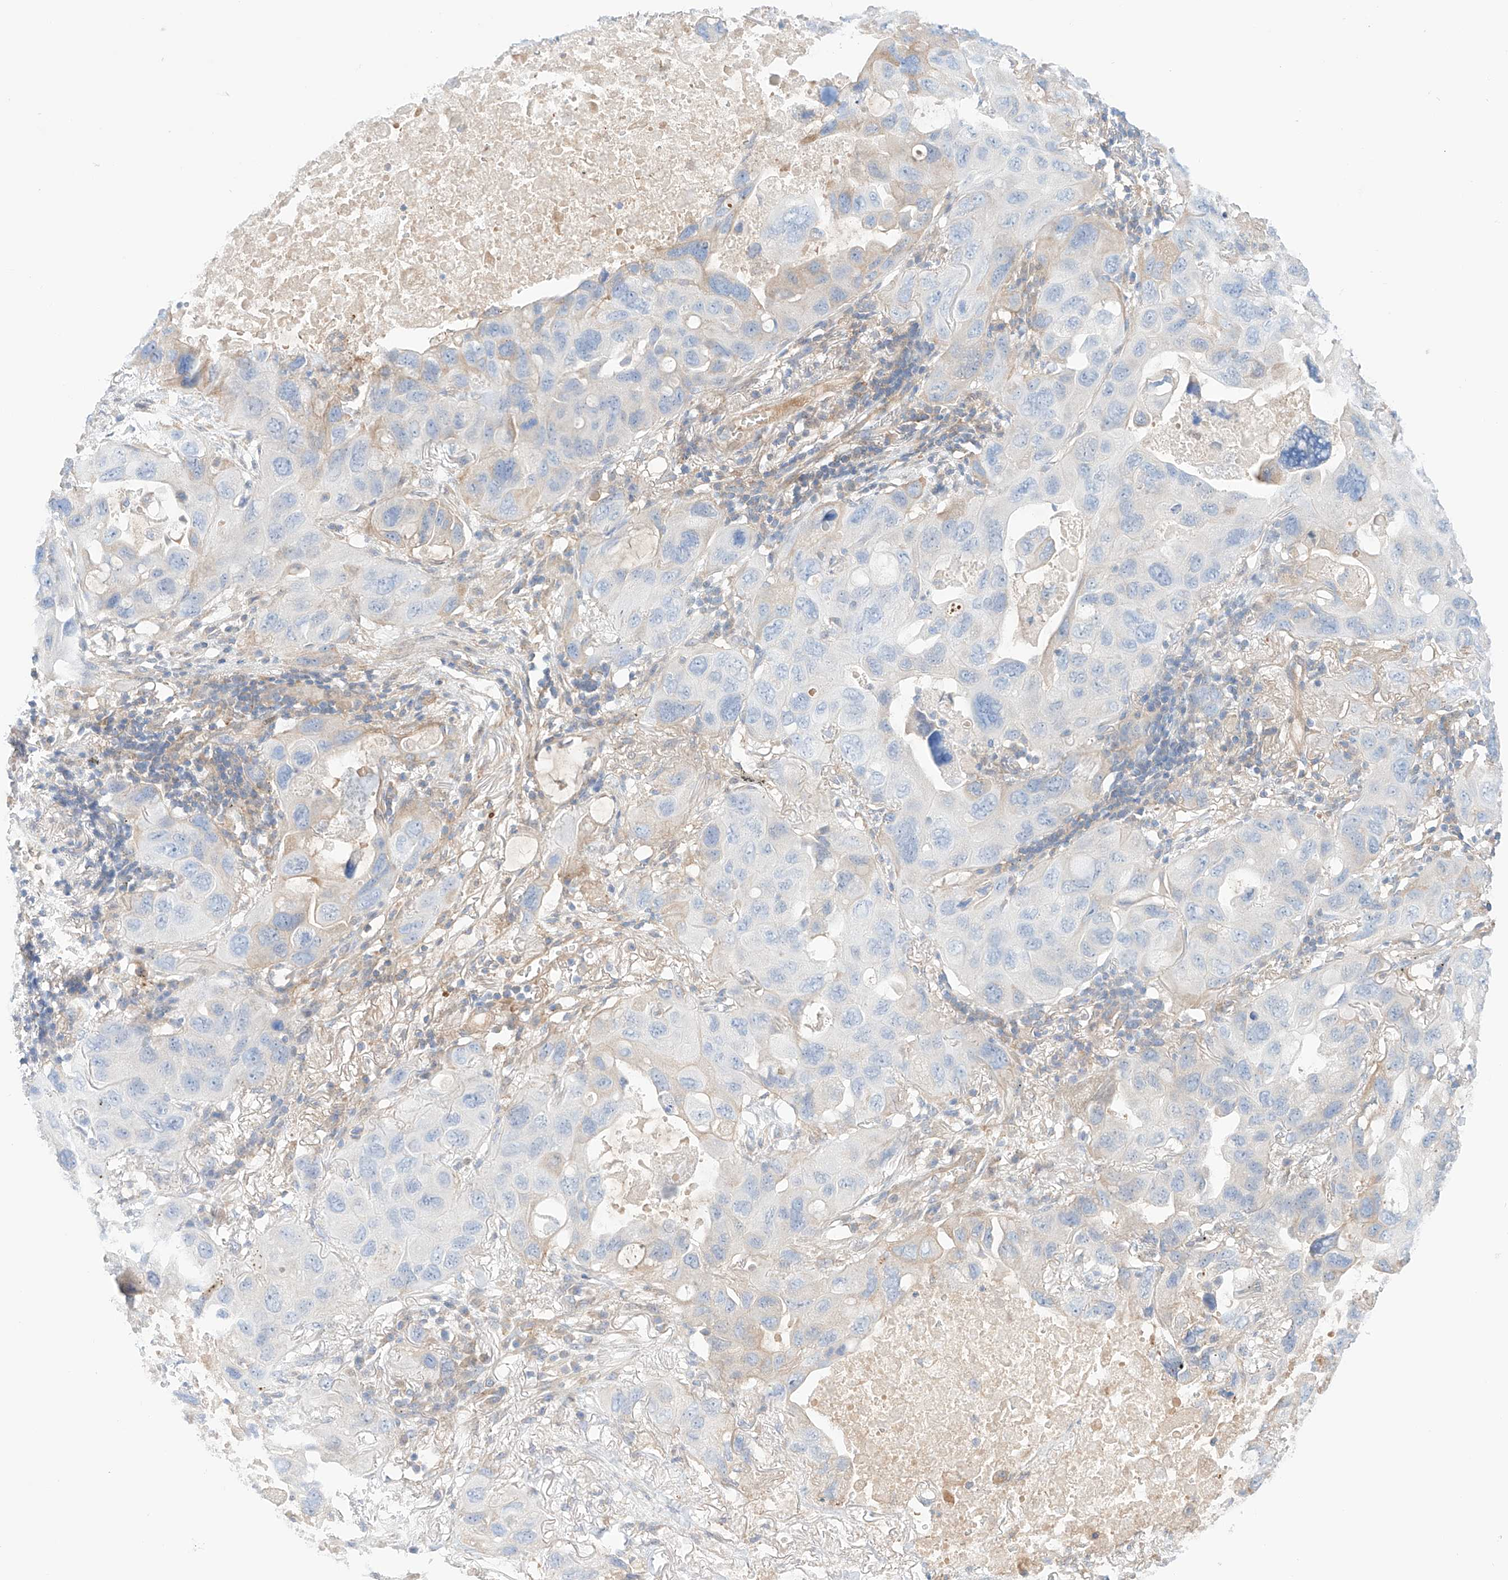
{"staining": {"intensity": "negative", "quantity": "none", "location": "none"}, "tissue": "lung cancer", "cell_type": "Tumor cells", "image_type": "cancer", "snomed": [{"axis": "morphology", "description": "Squamous cell carcinoma, NOS"}, {"axis": "topography", "description": "Lung"}], "caption": "Micrograph shows no significant protein staining in tumor cells of lung squamous cell carcinoma. (DAB (3,3'-diaminobenzidine) immunohistochemistry with hematoxylin counter stain).", "gene": "PGGT1B", "patient": {"sex": "female", "age": 73}}